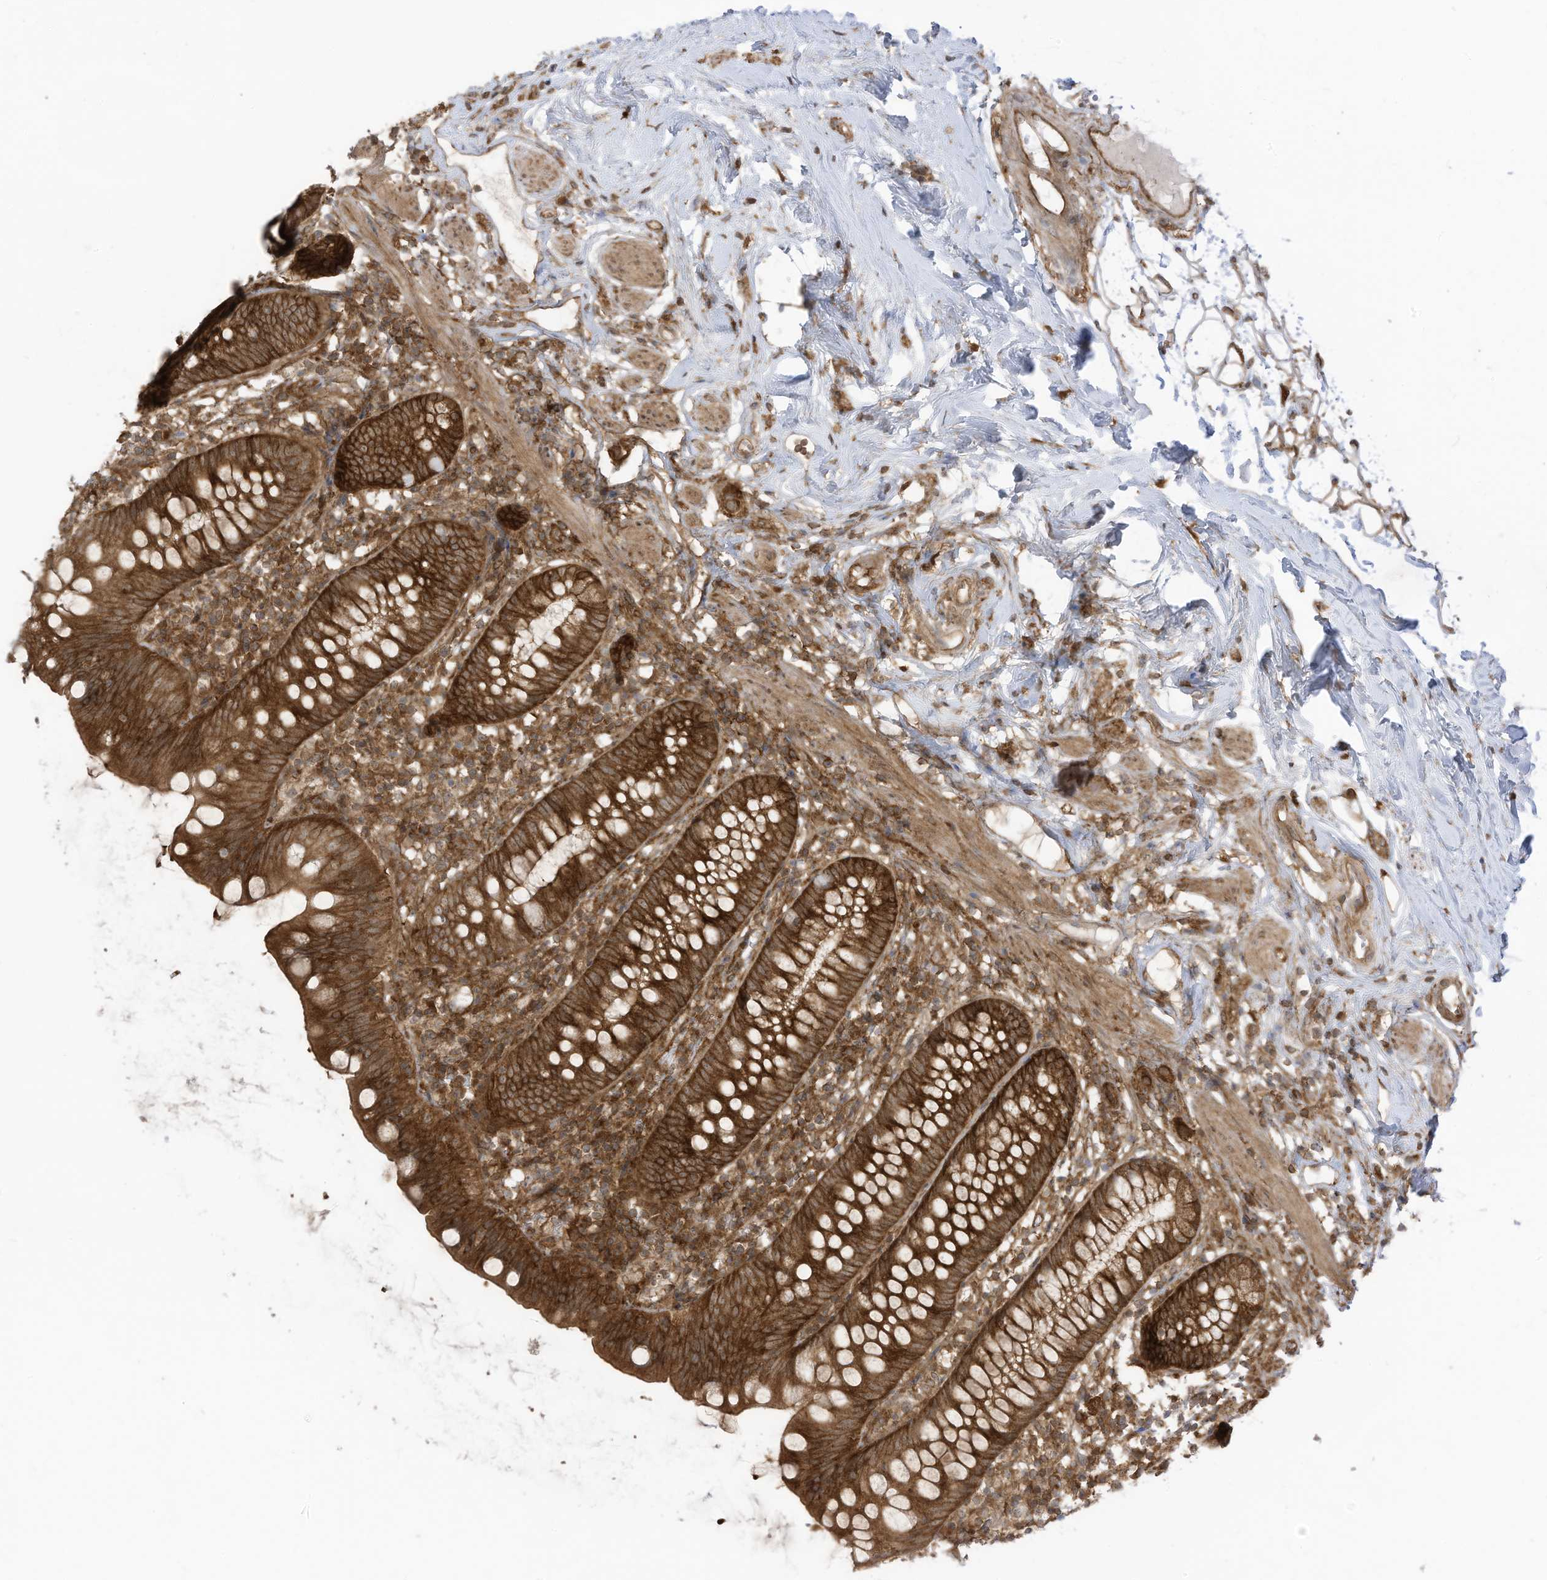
{"staining": {"intensity": "strong", "quantity": ">75%", "location": "cytoplasmic/membranous"}, "tissue": "appendix", "cell_type": "Glandular cells", "image_type": "normal", "snomed": [{"axis": "morphology", "description": "Normal tissue, NOS"}, {"axis": "topography", "description": "Appendix"}], "caption": "Immunohistochemical staining of normal human appendix exhibits strong cytoplasmic/membranous protein positivity in approximately >75% of glandular cells. (brown staining indicates protein expression, while blue staining denotes nuclei).", "gene": "REPS1", "patient": {"sex": "female", "age": 62}}